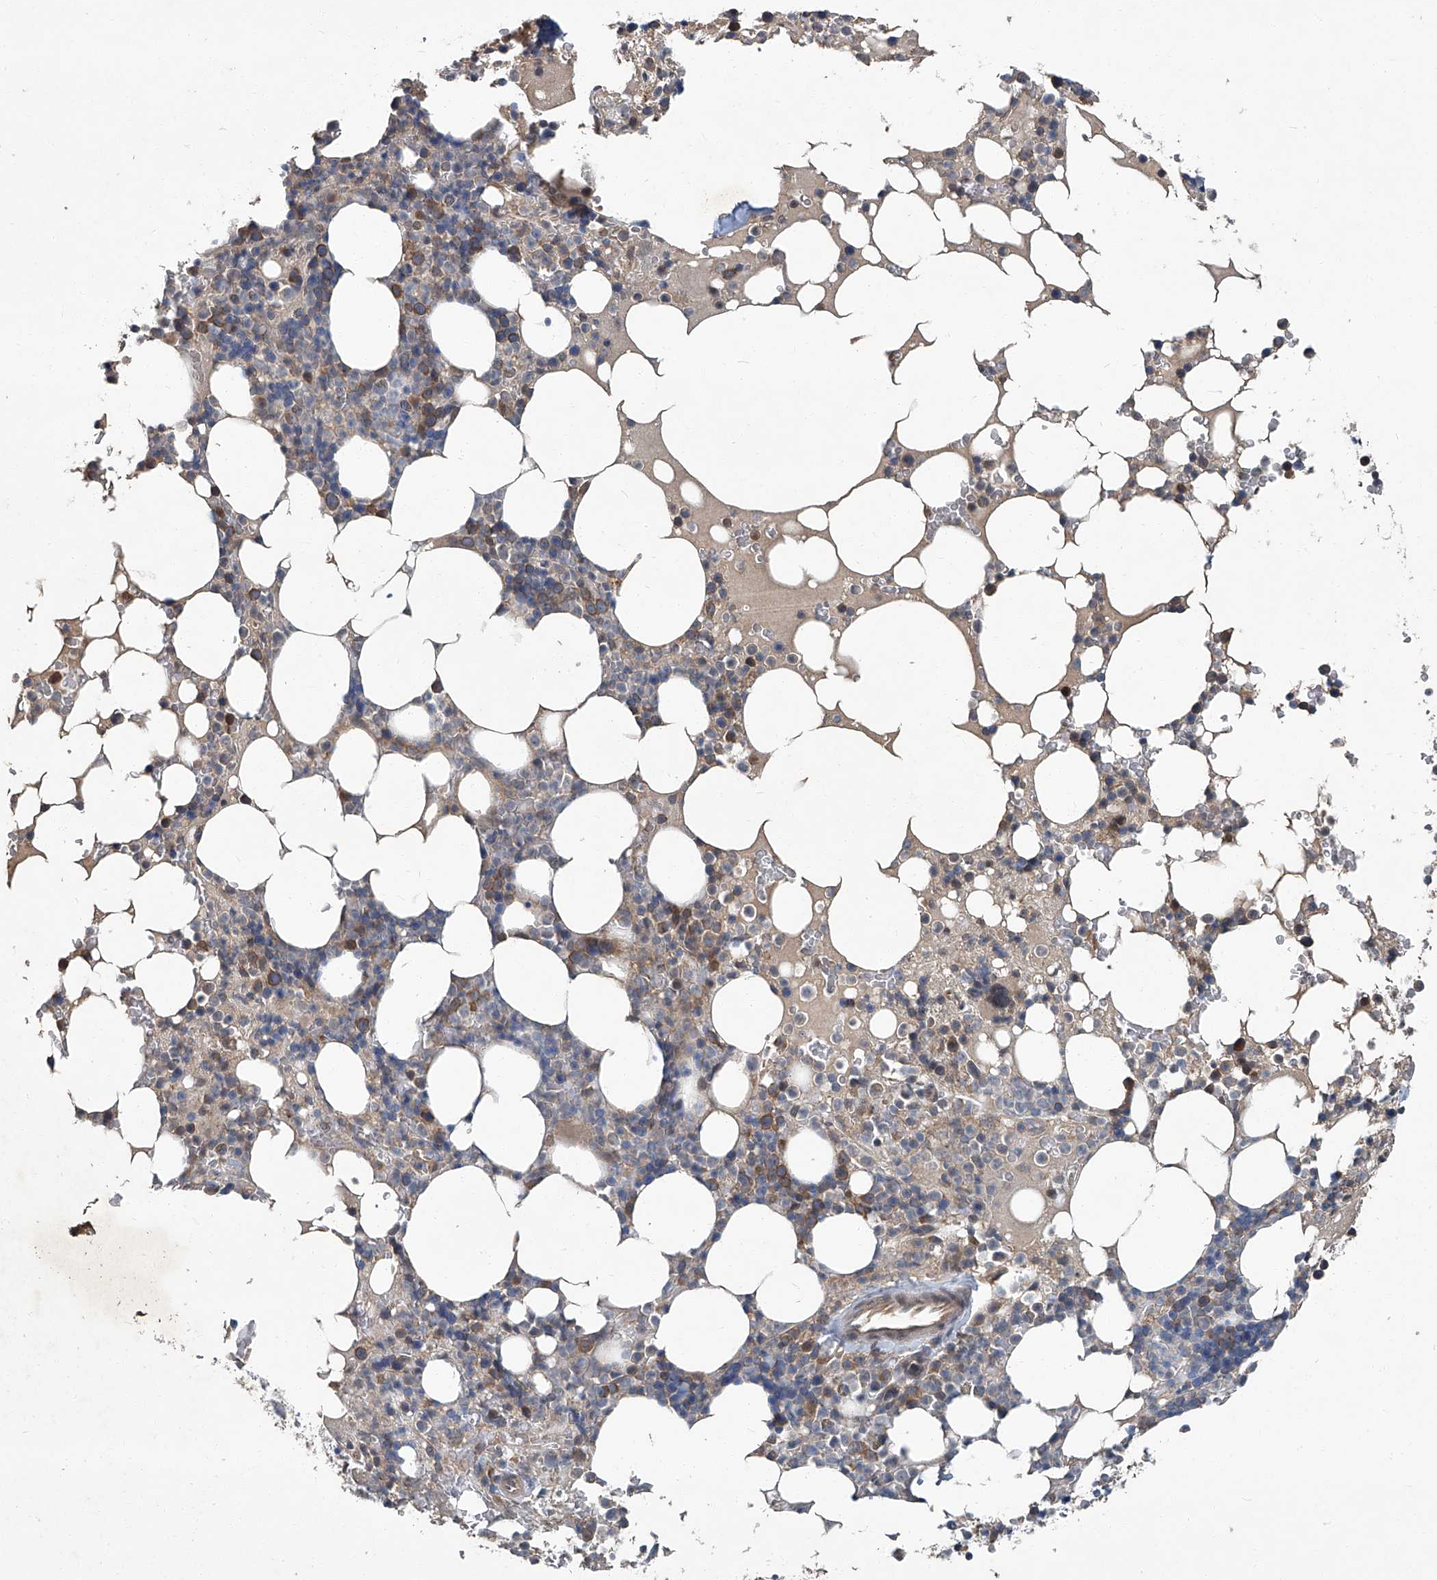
{"staining": {"intensity": "moderate", "quantity": "<25%", "location": "cytoplasmic/membranous"}, "tissue": "bone marrow", "cell_type": "Hematopoietic cells", "image_type": "normal", "snomed": [{"axis": "morphology", "description": "Normal tissue, NOS"}, {"axis": "topography", "description": "Bone marrow"}], "caption": "An IHC micrograph of benign tissue is shown. Protein staining in brown highlights moderate cytoplasmic/membranous positivity in bone marrow within hematopoietic cells.", "gene": "ANKRD34A", "patient": {"sex": "male", "age": 58}}